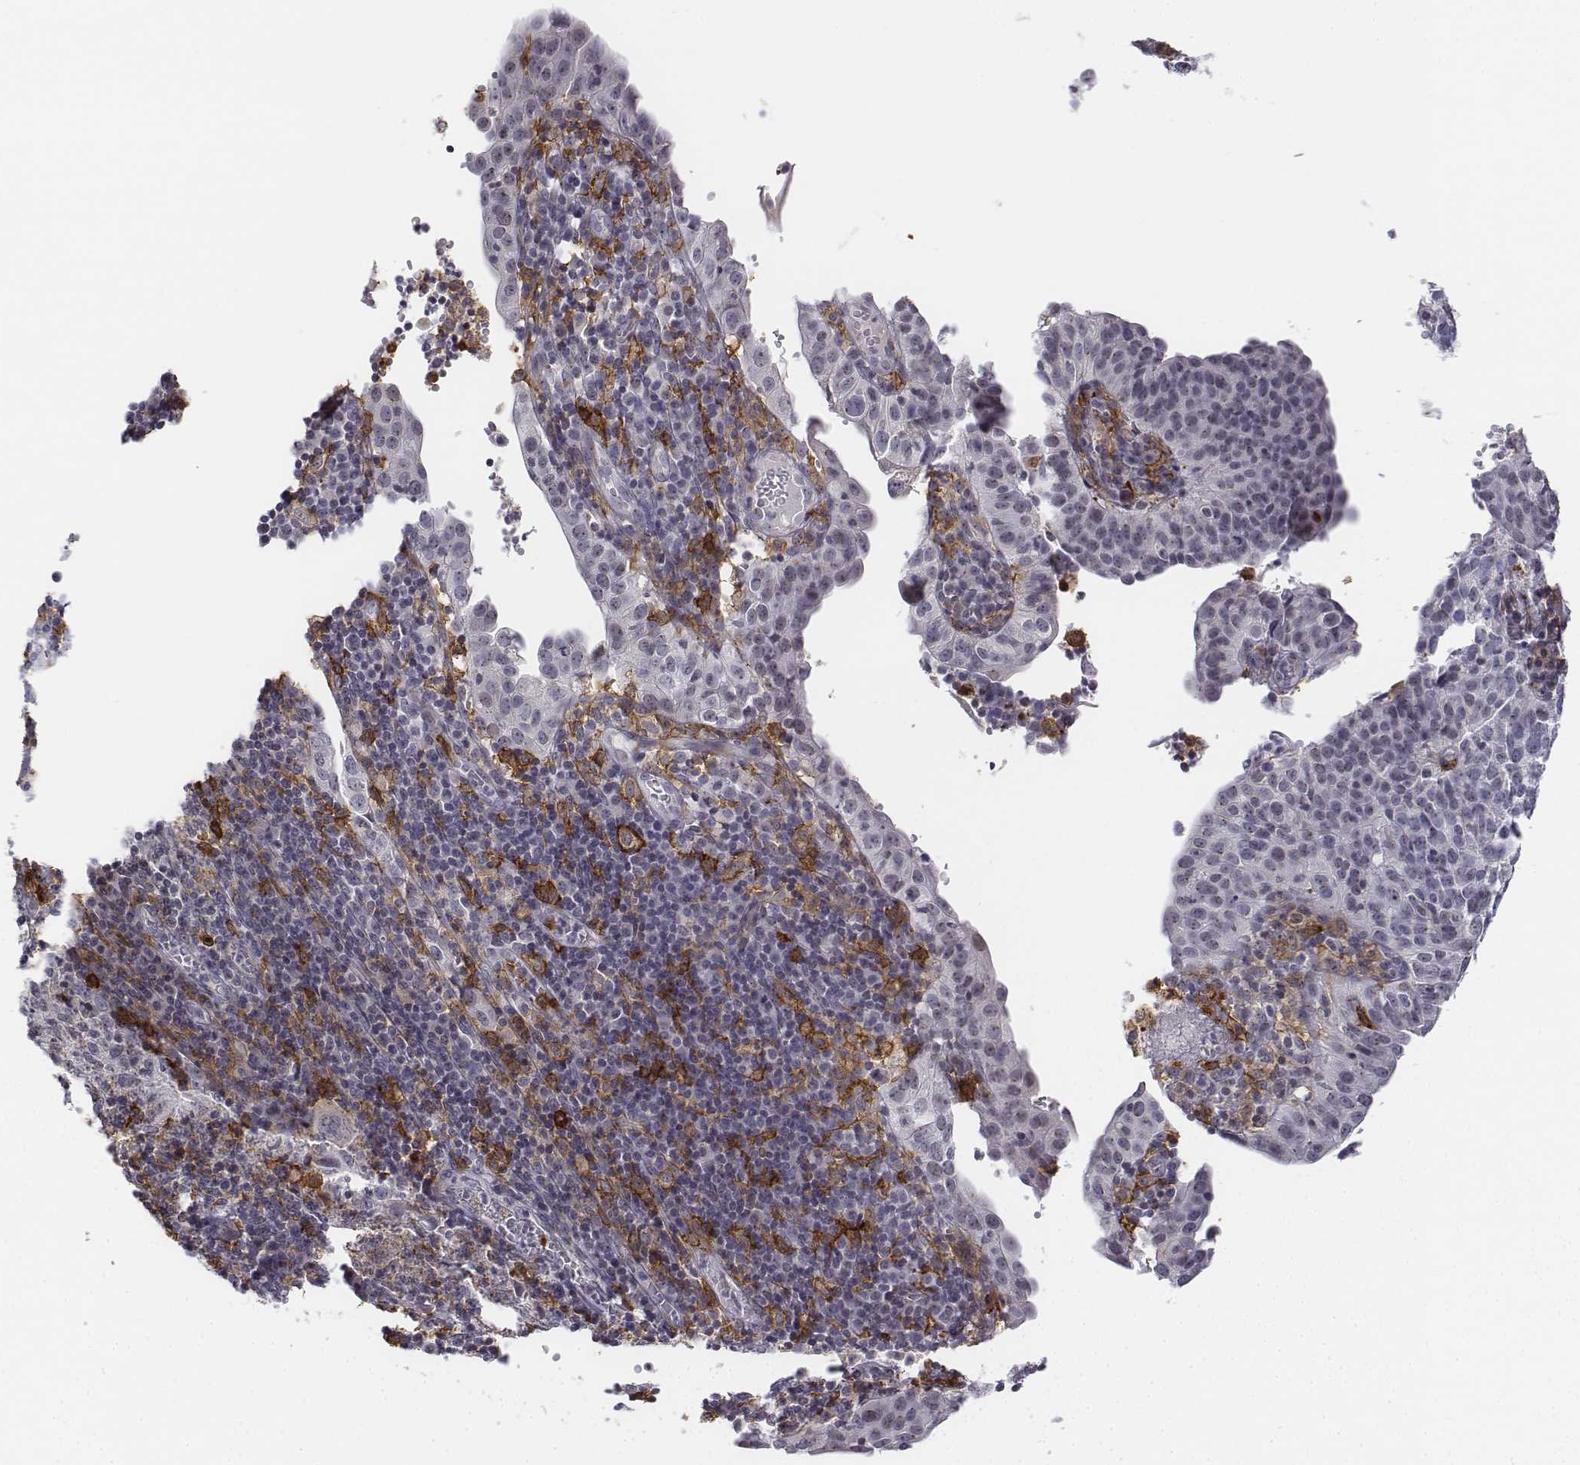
{"staining": {"intensity": "negative", "quantity": "none", "location": "none"}, "tissue": "cervical cancer", "cell_type": "Tumor cells", "image_type": "cancer", "snomed": [{"axis": "morphology", "description": "Squamous cell carcinoma, NOS"}, {"axis": "topography", "description": "Cervix"}], "caption": "Tumor cells show no significant protein expression in squamous cell carcinoma (cervical). Nuclei are stained in blue.", "gene": "CD14", "patient": {"sex": "female", "age": 39}}